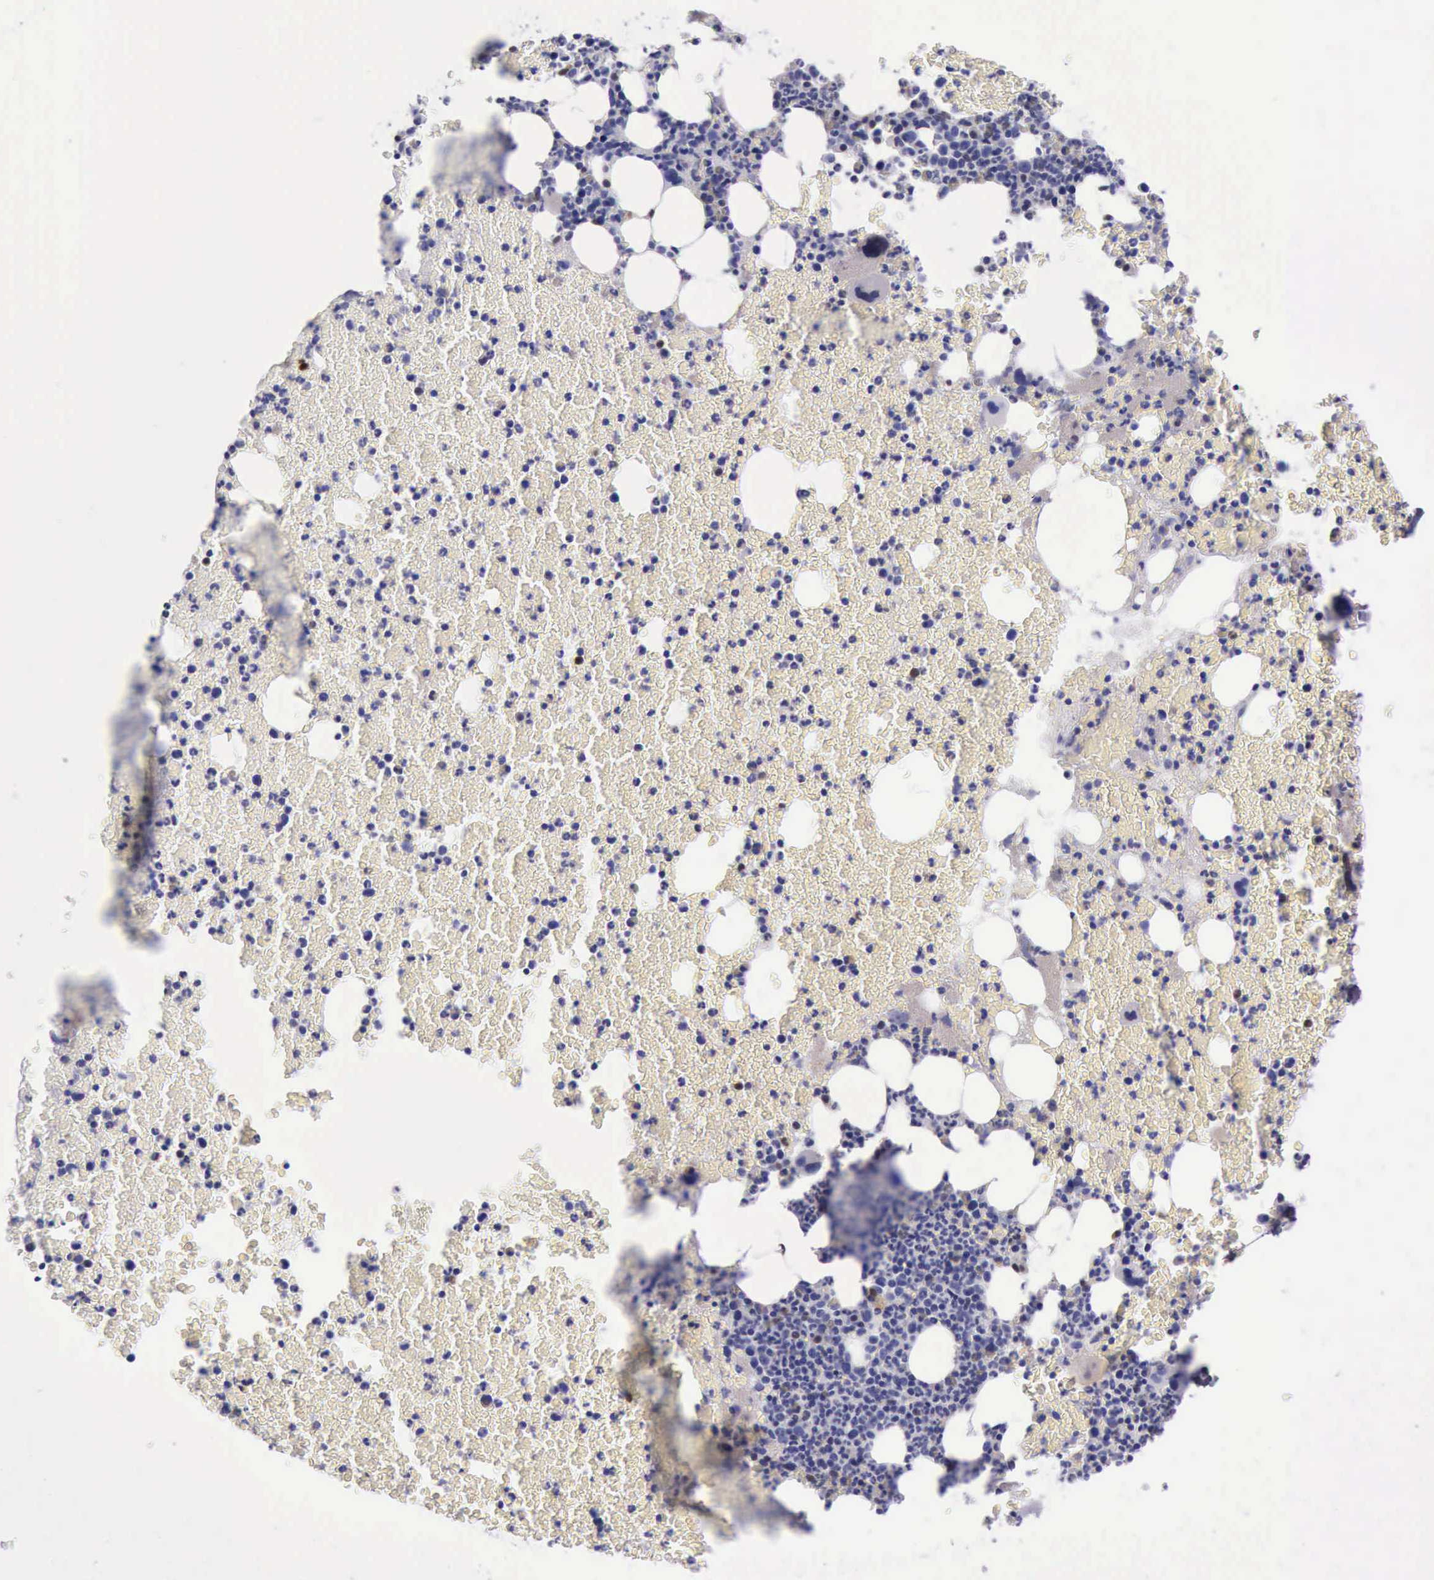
{"staining": {"intensity": "strong", "quantity": "<25%", "location": "cytoplasmic/membranous"}, "tissue": "bone marrow", "cell_type": "Hematopoietic cells", "image_type": "normal", "snomed": [{"axis": "morphology", "description": "Normal tissue, NOS"}, {"axis": "topography", "description": "Bone marrow"}], "caption": "Immunohistochemical staining of normal human bone marrow shows medium levels of strong cytoplasmic/membranous staining in approximately <25% of hematopoietic cells.", "gene": "TYMP", "patient": {"sex": "female", "age": 52}}